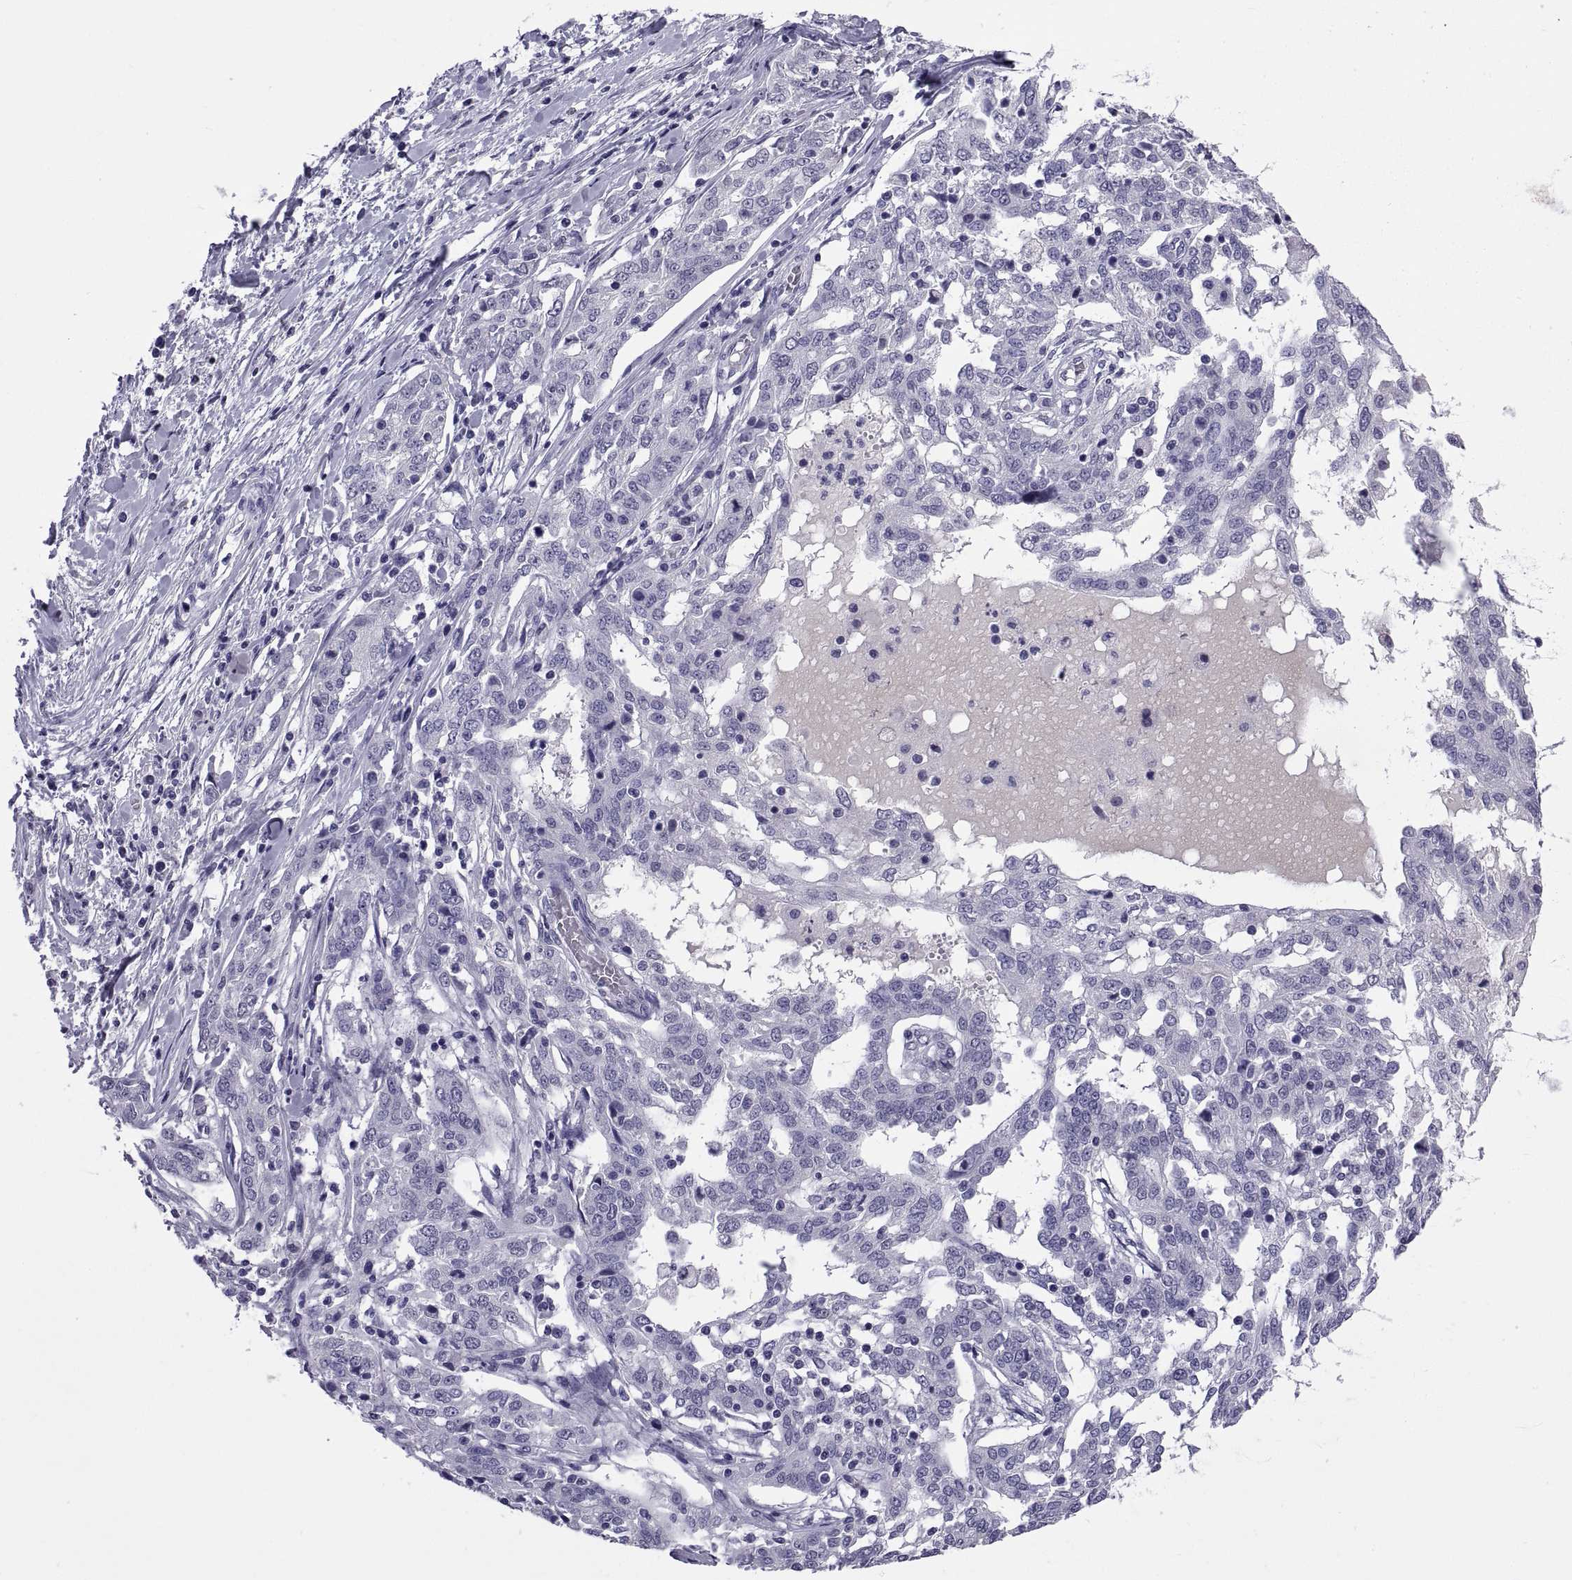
{"staining": {"intensity": "negative", "quantity": "none", "location": "none"}, "tissue": "ovarian cancer", "cell_type": "Tumor cells", "image_type": "cancer", "snomed": [{"axis": "morphology", "description": "Cystadenocarcinoma, serous, NOS"}, {"axis": "topography", "description": "Ovary"}], "caption": "Ovarian cancer (serous cystadenocarcinoma) was stained to show a protein in brown. There is no significant expression in tumor cells.", "gene": "TGFBR3L", "patient": {"sex": "female", "age": 67}}